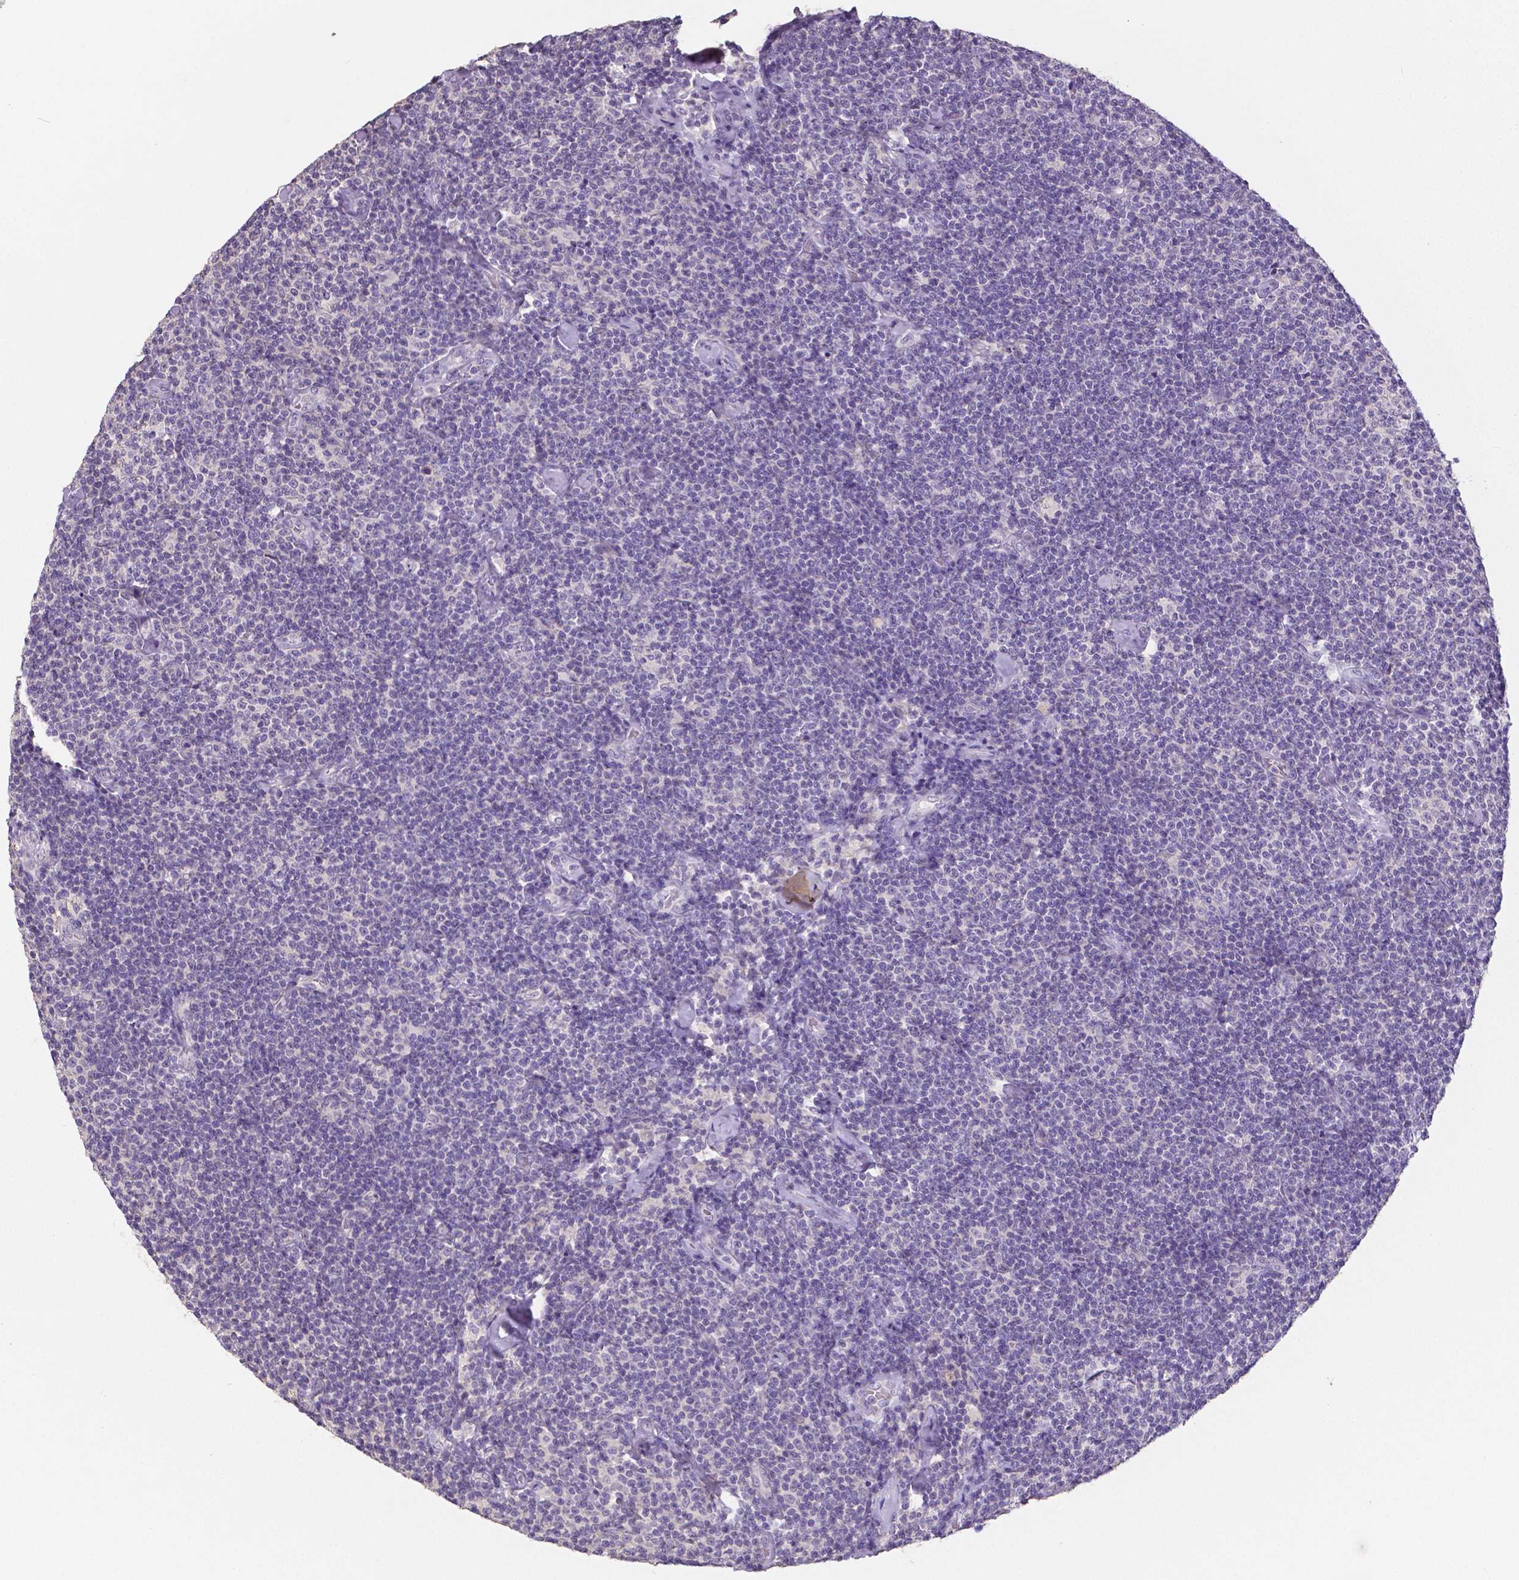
{"staining": {"intensity": "negative", "quantity": "none", "location": "none"}, "tissue": "lymphoma", "cell_type": "Tumor cells", "image_type": "cancer", "snomed": [{"axis": "morphology", "description": "Malignant lymphoma, non-Hodgkin's type, Low grade"}, {"axis": "topography", "description": "Lymph node"}], "caption": "Protein analysis of lymphoma shows no significant expression in tumor cells. (DAB (3,3'-diaminobenzidine) IHC, high magnification).", "gene": "CRMP1", "patient": {"sex": "male", "age": 81}}